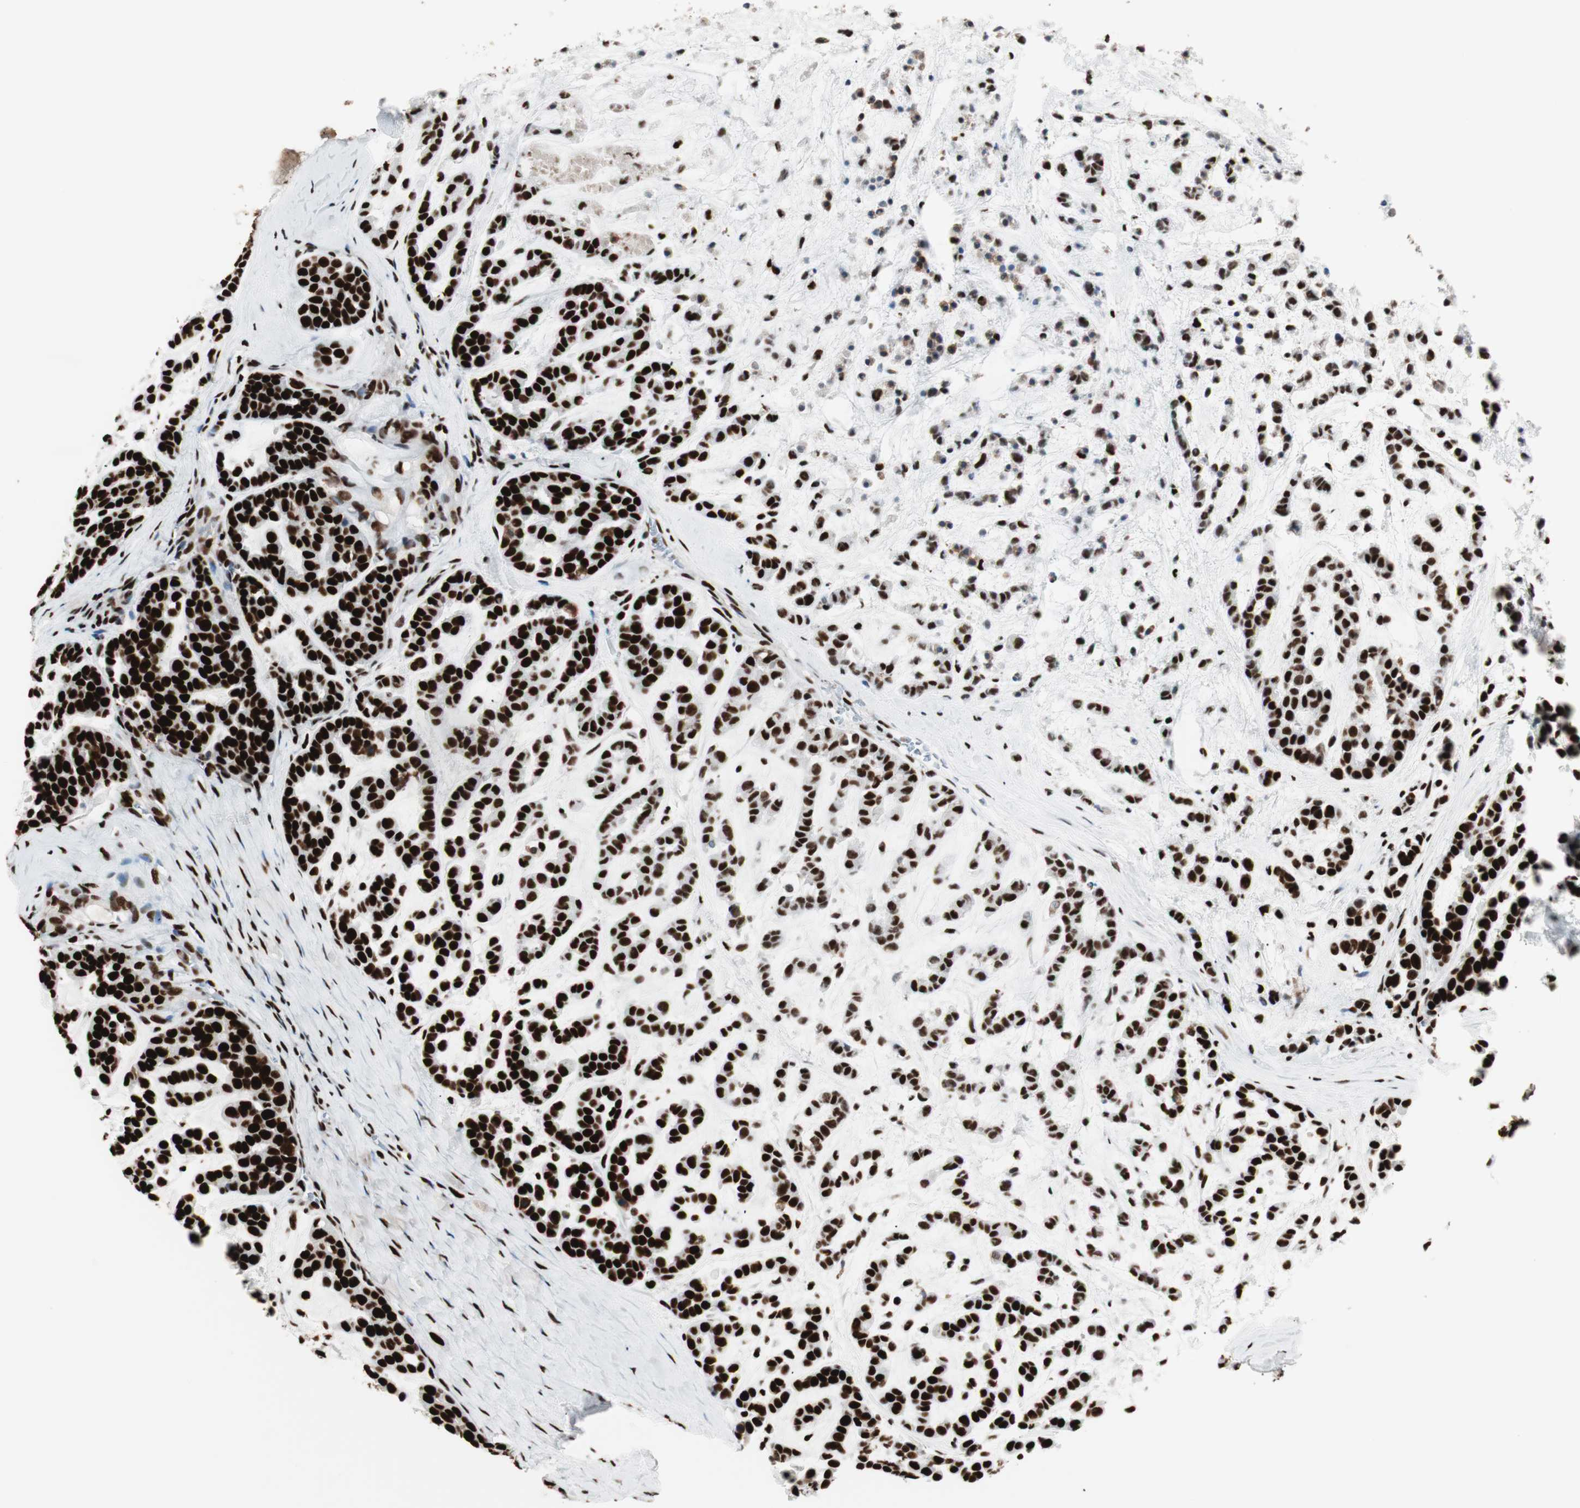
{"staining": {"intensity": "strong", "quantity": ">75%", "location": "nuclear"}, "tissue": "head and neck cancer", "cell_type": "Tumor cells", "image_type": "cancer", "snomed": [{"axis": "morphology", "description": "Adenocarcinoma, NOS"}, {"axis": "morphology", "description": "Adenoma, NOS"}, {"axis": "topography", "description": "Head-Neck"}], "caption": "Head and neck cancer (adenocarcinoma) stained for a protein demonstrates strong nuclear positivity in tumor cells.", "gene": "PSME3", "patient": {"sex": "female", "age": 55}}